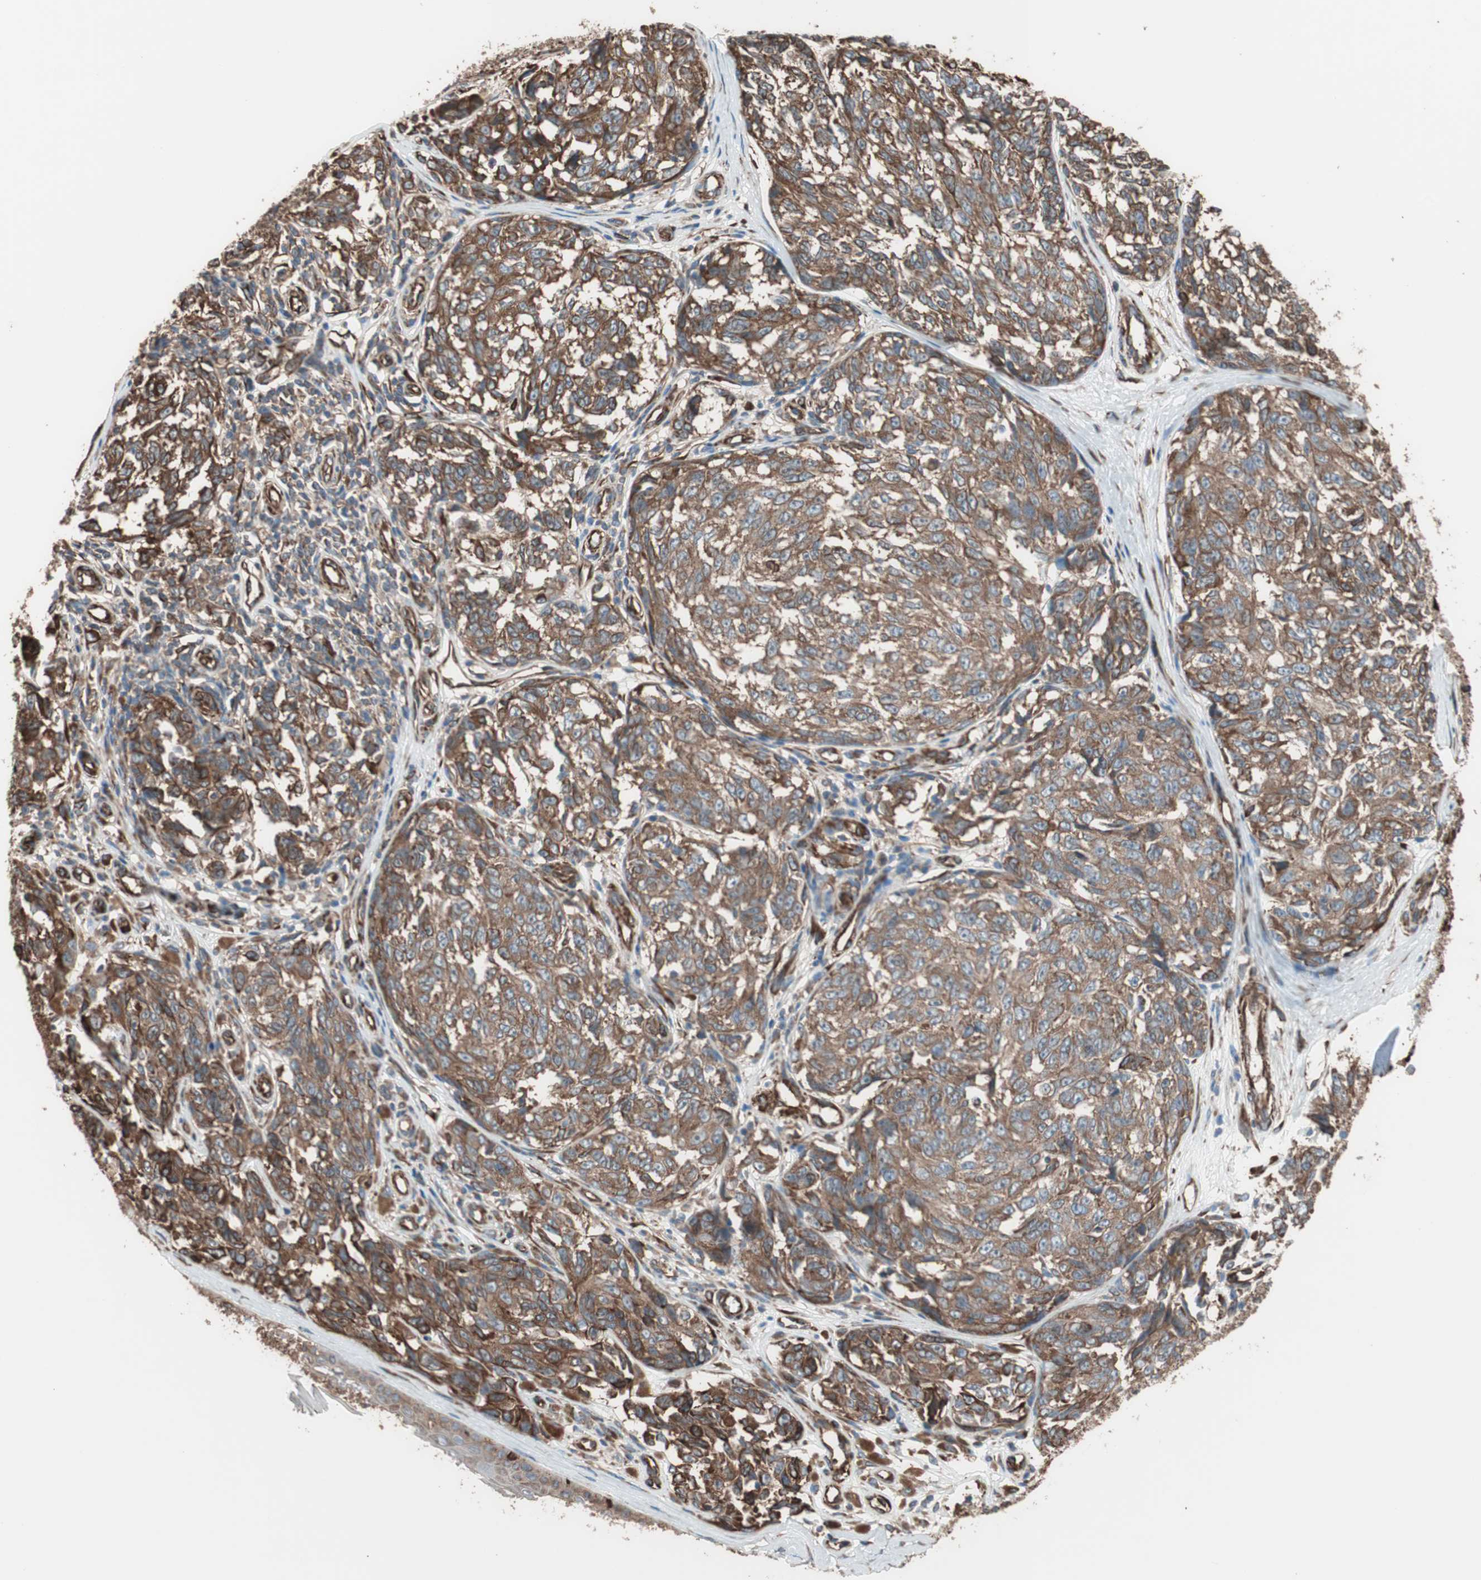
{"staining": {"intensity": "strong", "quantity": ">75%", "location": "cytoplasmic/membranous"}, "tissue": "melanoma", "cell_type": "Tumor cells", "image_type": "cancer", "snomed": [{"axis": "morphology", "description": "Malignant melanoma, NOS"}, {"axis": "topography", "description": "Skin"}], "caption": "Immunohistochemistry (IHC) (DAB (3,3'-diaminobenzidine)) staining of human malignant melanoma displays strong cytoplasmic/membranous protein expression in approximately >75% of tumor cells. Nuclei are stained in blue.", "gene": "GPSM2", "patient": {"sex": "female", "age": 64}}